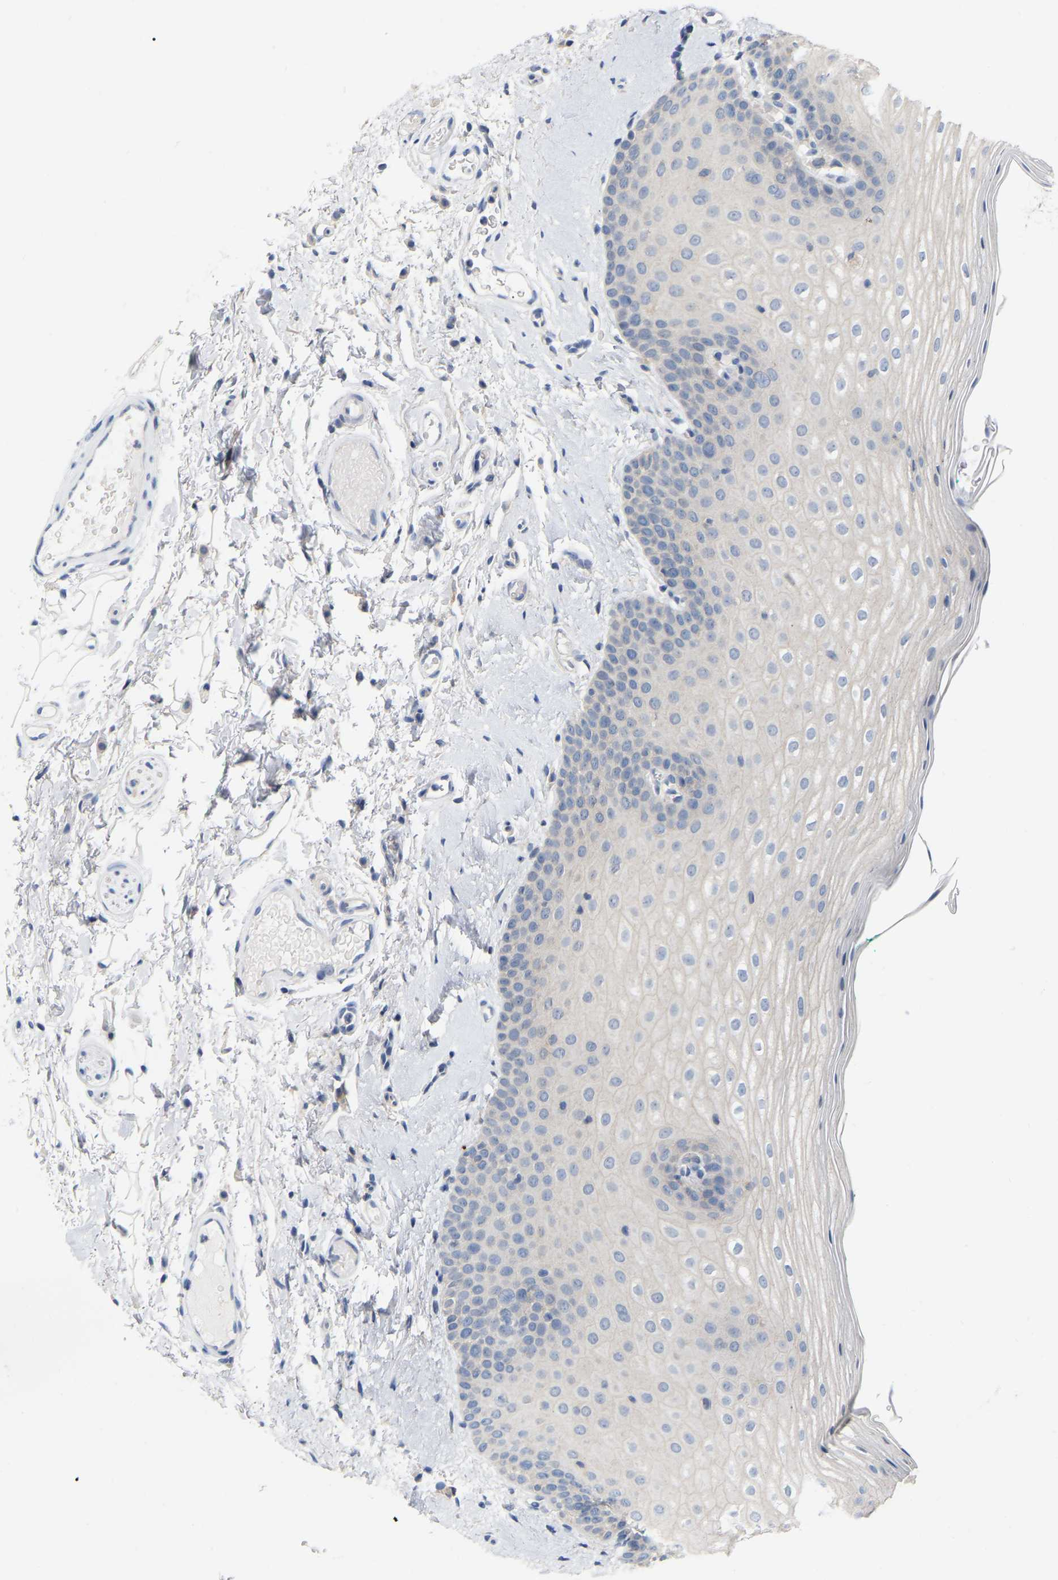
{"staining": {"intensity": "negative", "quantity": "none", "location": "none"}, "tissue": "oral mucosa", "cell_type": "Squamous epithelial cells", "image_type": "normal", "snomed": [{"axis": "morphology", "description": "Normal tissue, NOS"}, {"axis": "topography", "description": "Skin"}, {"axis": "topography", "description": "Oral tissue"}], "caption": "Immunohistochemical staining of normal human oral mucosa shows no significant positivity in squamous epithelial cells.", "gene": "WIPI2", "patient": {"sex": "male", "age": 84}}